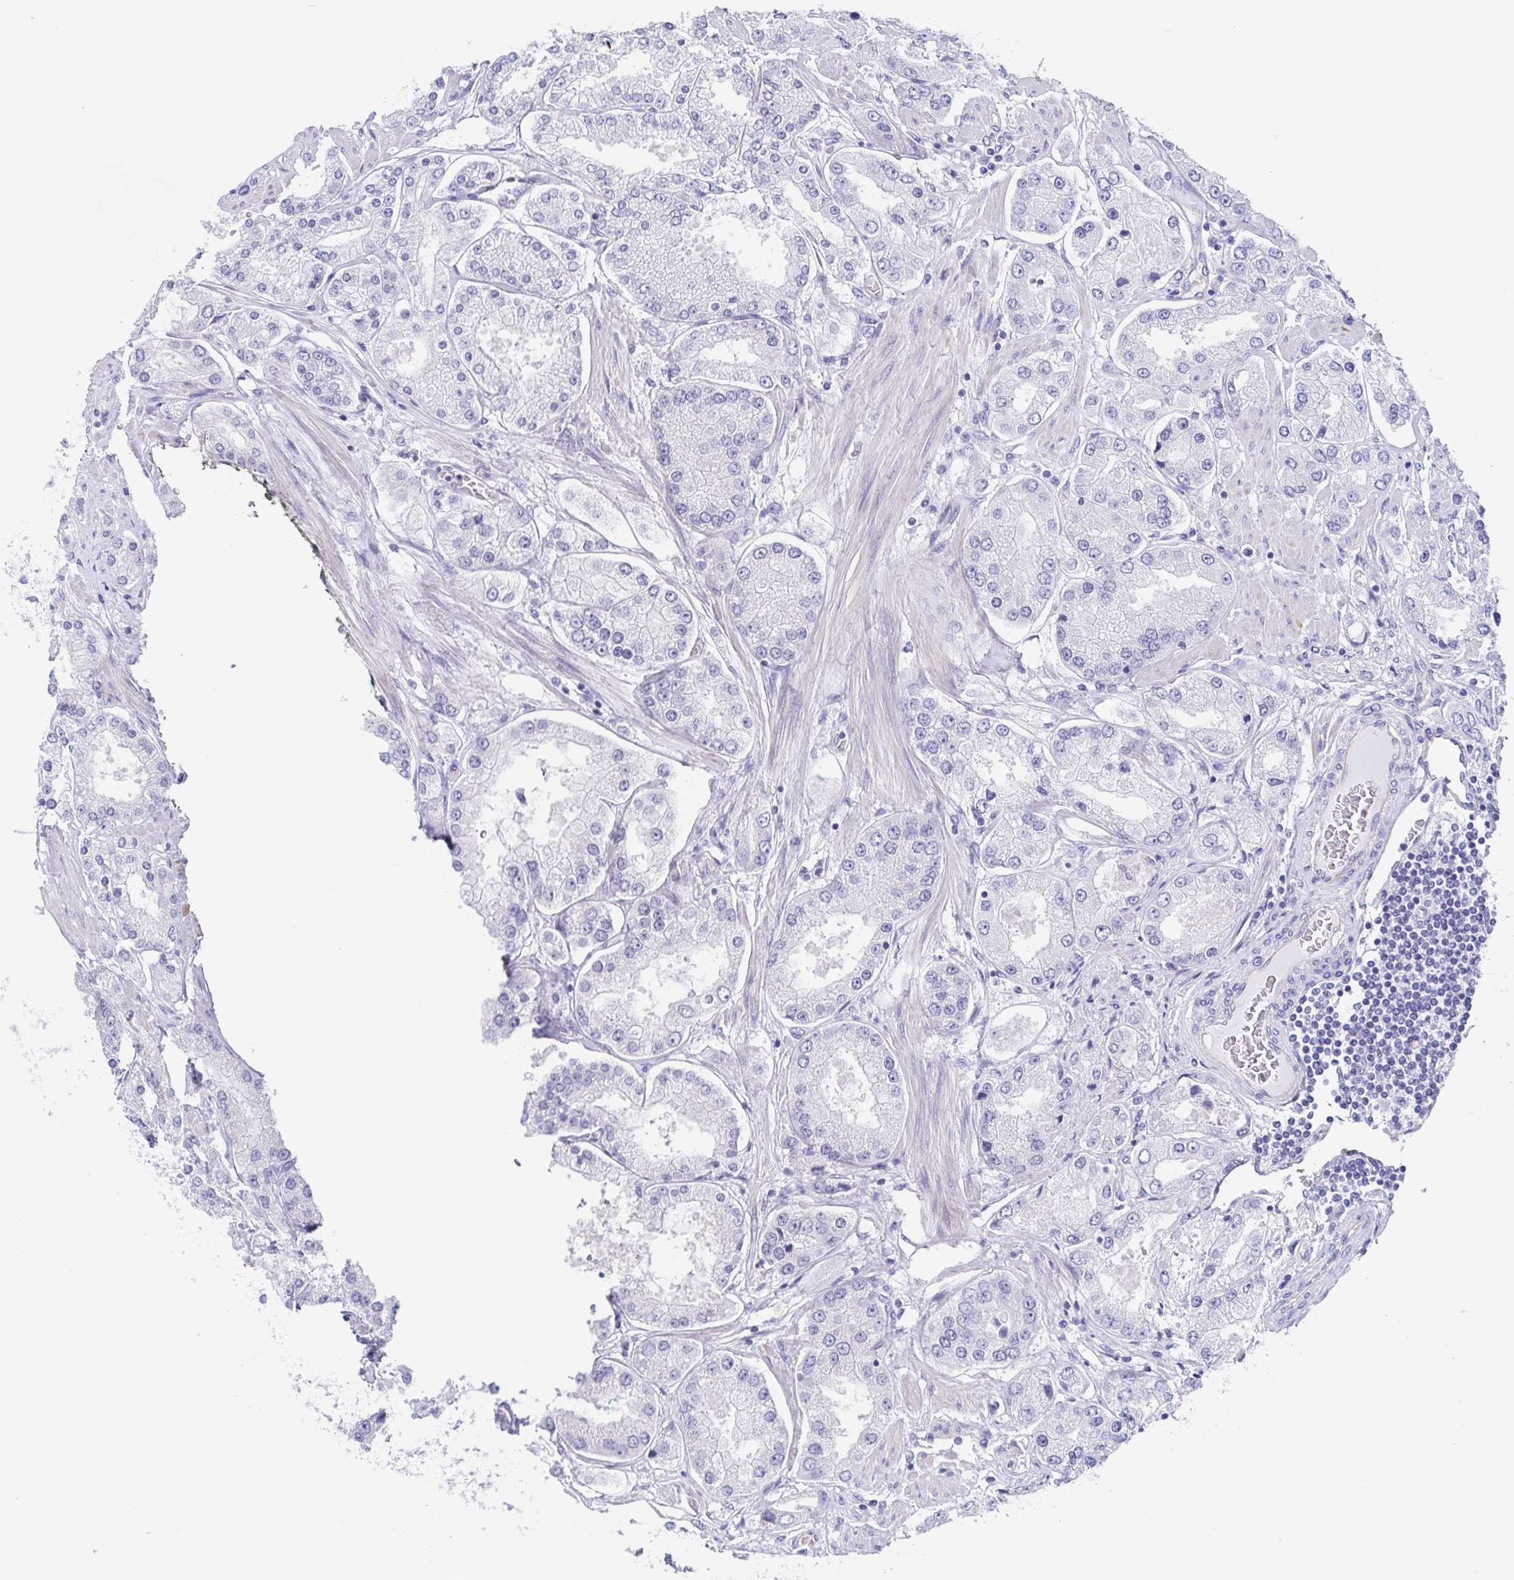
{"staining": {"intensity": "negative", "quantity": "none", "location": "none"}, "tissue": "prostate cancer", "cell_type": "Tumor cells", "image_type": "cancer", "snomed": [{"axis": "morphology", "description": "Adenocarcinoma, High grade"}, {"axis": "topography", "description": "Prostate"}], "caption": "Immunohistochemical staining of human prostate cancer (adenocarcinoma (high-grade)) reveals no significant positivity in tumor cells.", "gene": "TEX12", "patient": {"sex": "male", "age": 69}}